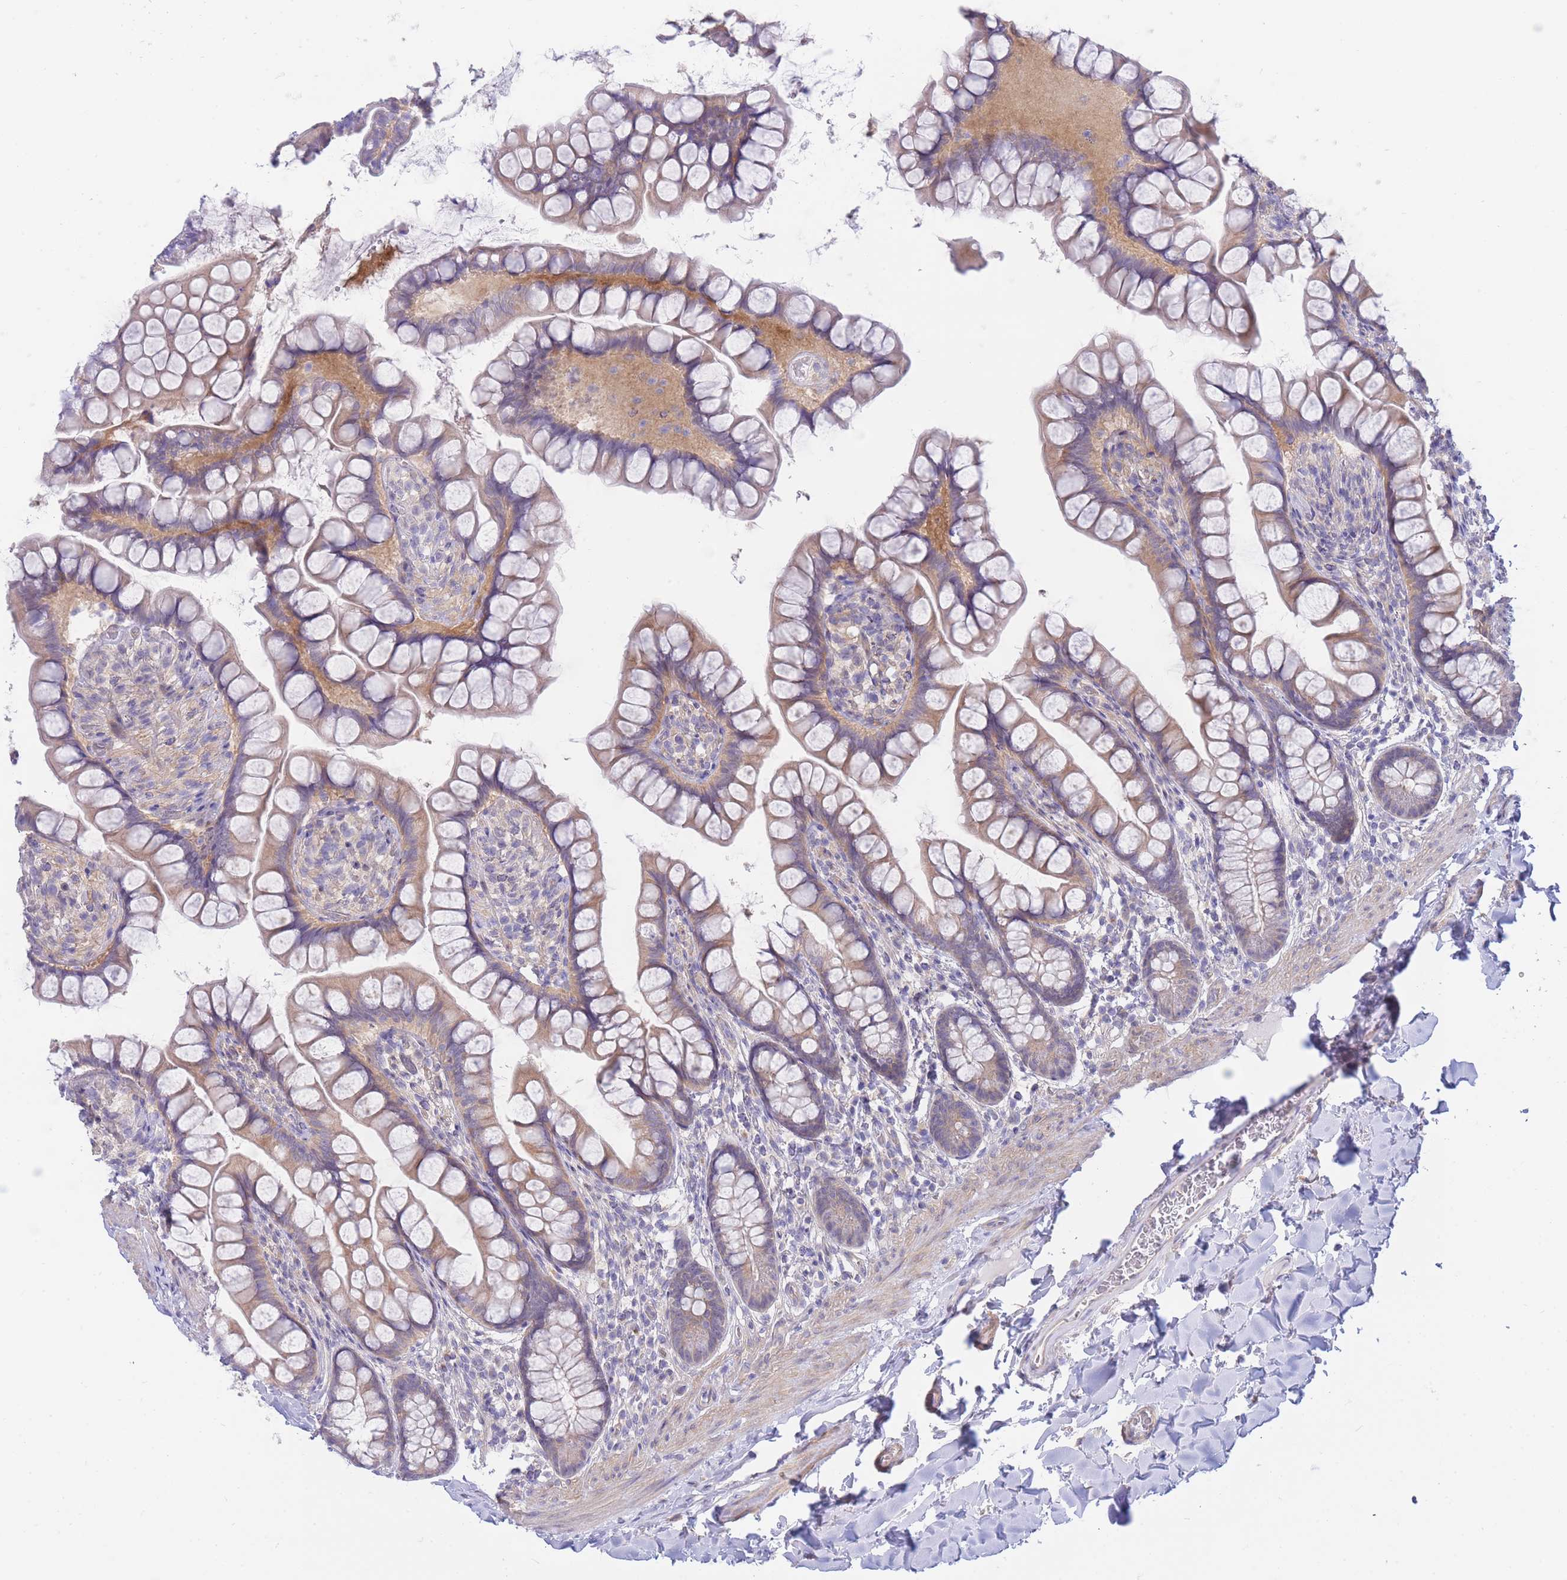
{"staining": {"intensity": "moderate", "quantity": ">75%", "location": "cytoplasmic/membranous"}, "tissue": "small intestine", "cell_type": "Glandular cells", "image_type": "normal", "snomed": [{"axis": "morphology", "description": "Normal tissue, NOS"}, {"axis": "topography", "description": "Small intestine"}], "caption": "A brown stain highlights moderate cytoplasmic/membranous staining of a protein in glandular cells of normal small intestine. Nuclei are stained in blue.", "gene": "SUGT1", "patient": {"sex": "male", "age": 70}}